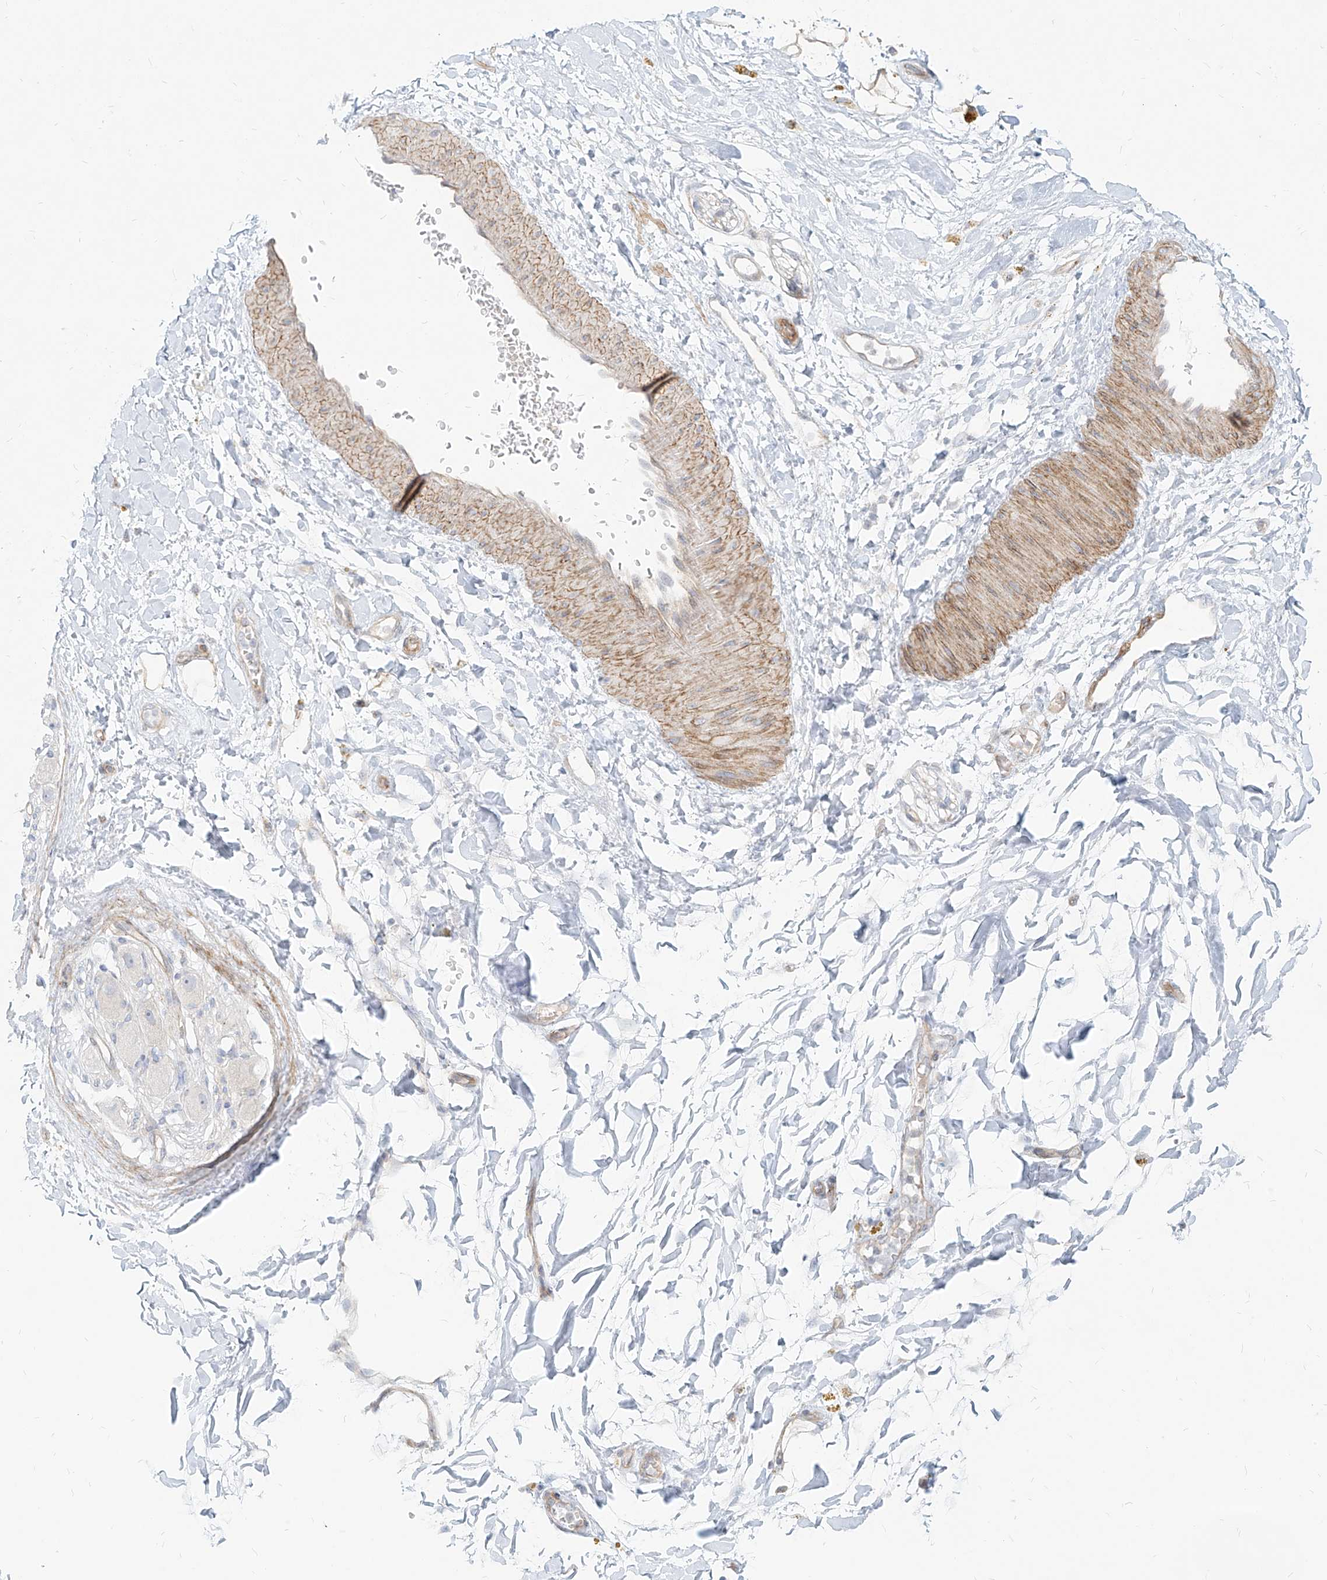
{"staining": {"intensity": "weak", "quantity": ">75%", "location": "cytoplasmic/membranous"}, "tissue": "adipose tissue", "cell_type": "Adipocytes", "image_type": "normal", "snomed": [{"axis": "morphology", "description": "Normal tissue, NOS"}, {"axis": "topography", "description": "Kidney"}, {"axis": "topography", "description": "Peripheral nerve tissue"}], "caption": "Protein staining of unremarkable adipose tissue exhibits weak cytoplasmic/membranous staining in approximately >75% of adipocytes.", "gene": "ITPKB", "patient": {"sex": "male", "age": 7}}